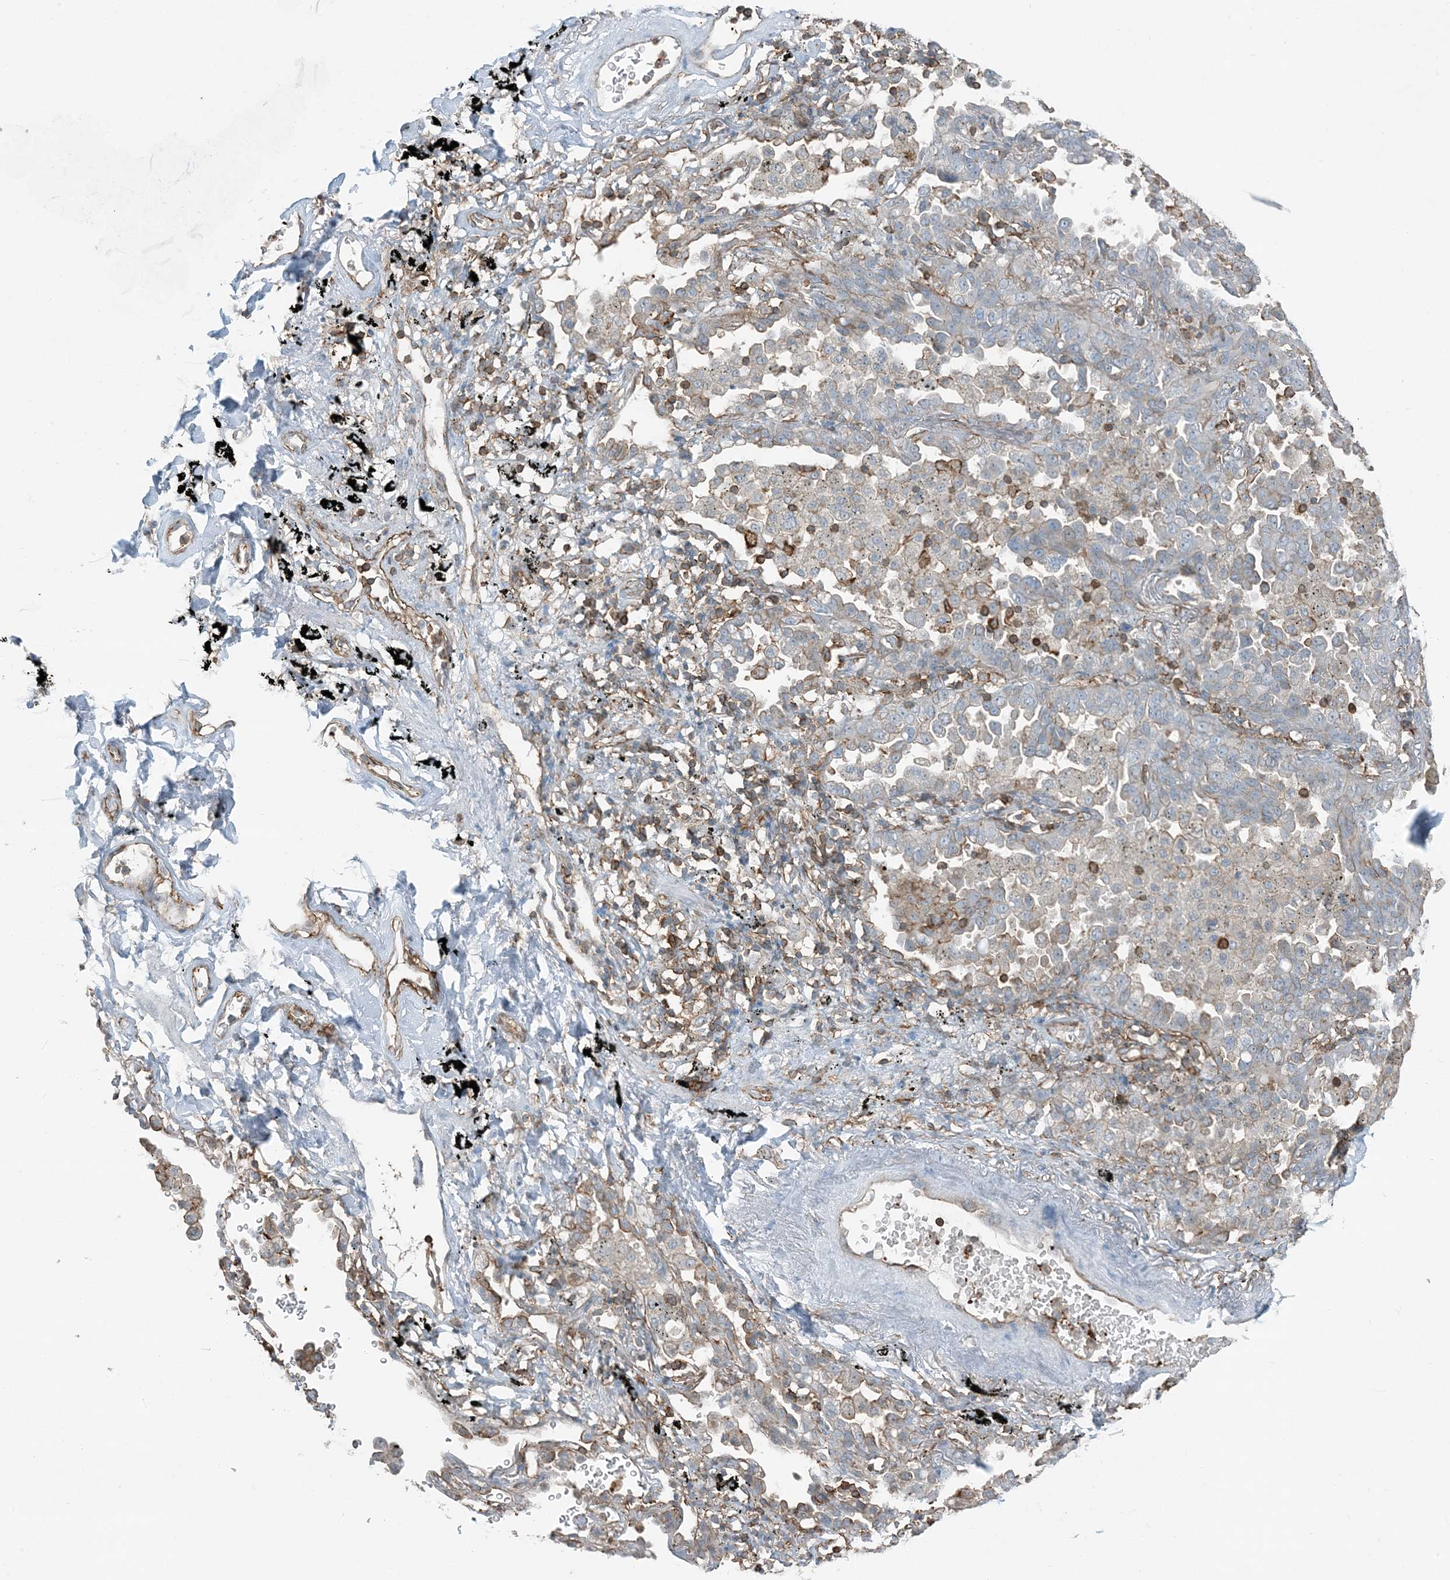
{"staining": {"intensity": "weak", "quantity": "<25%", "location": "cytoplasmic/membranous"}, "tissue": "lung cancer", "cell_type": "Tumor cells", "image_type": "cancer", "snomed": [{"axis": "morphology", "description": "Normal tissue, NOS"}, {"axis": "morphology", "description": "Adenocarcinoma, NOS"}, {"axis": "topography", "description": "Lung"}], "caption": "Adenocarcinoma (lung) was stained to show a protein in brown. There is no significant positivity in tumor cells. The staining was performed using DAB to visualize the protein expression in brown, while the nuclei were stained in blue with hematoxylin (Magnification: 20x).", "gene": "APOBEC3C", "patient": {"sex": "male", "age": 59}}